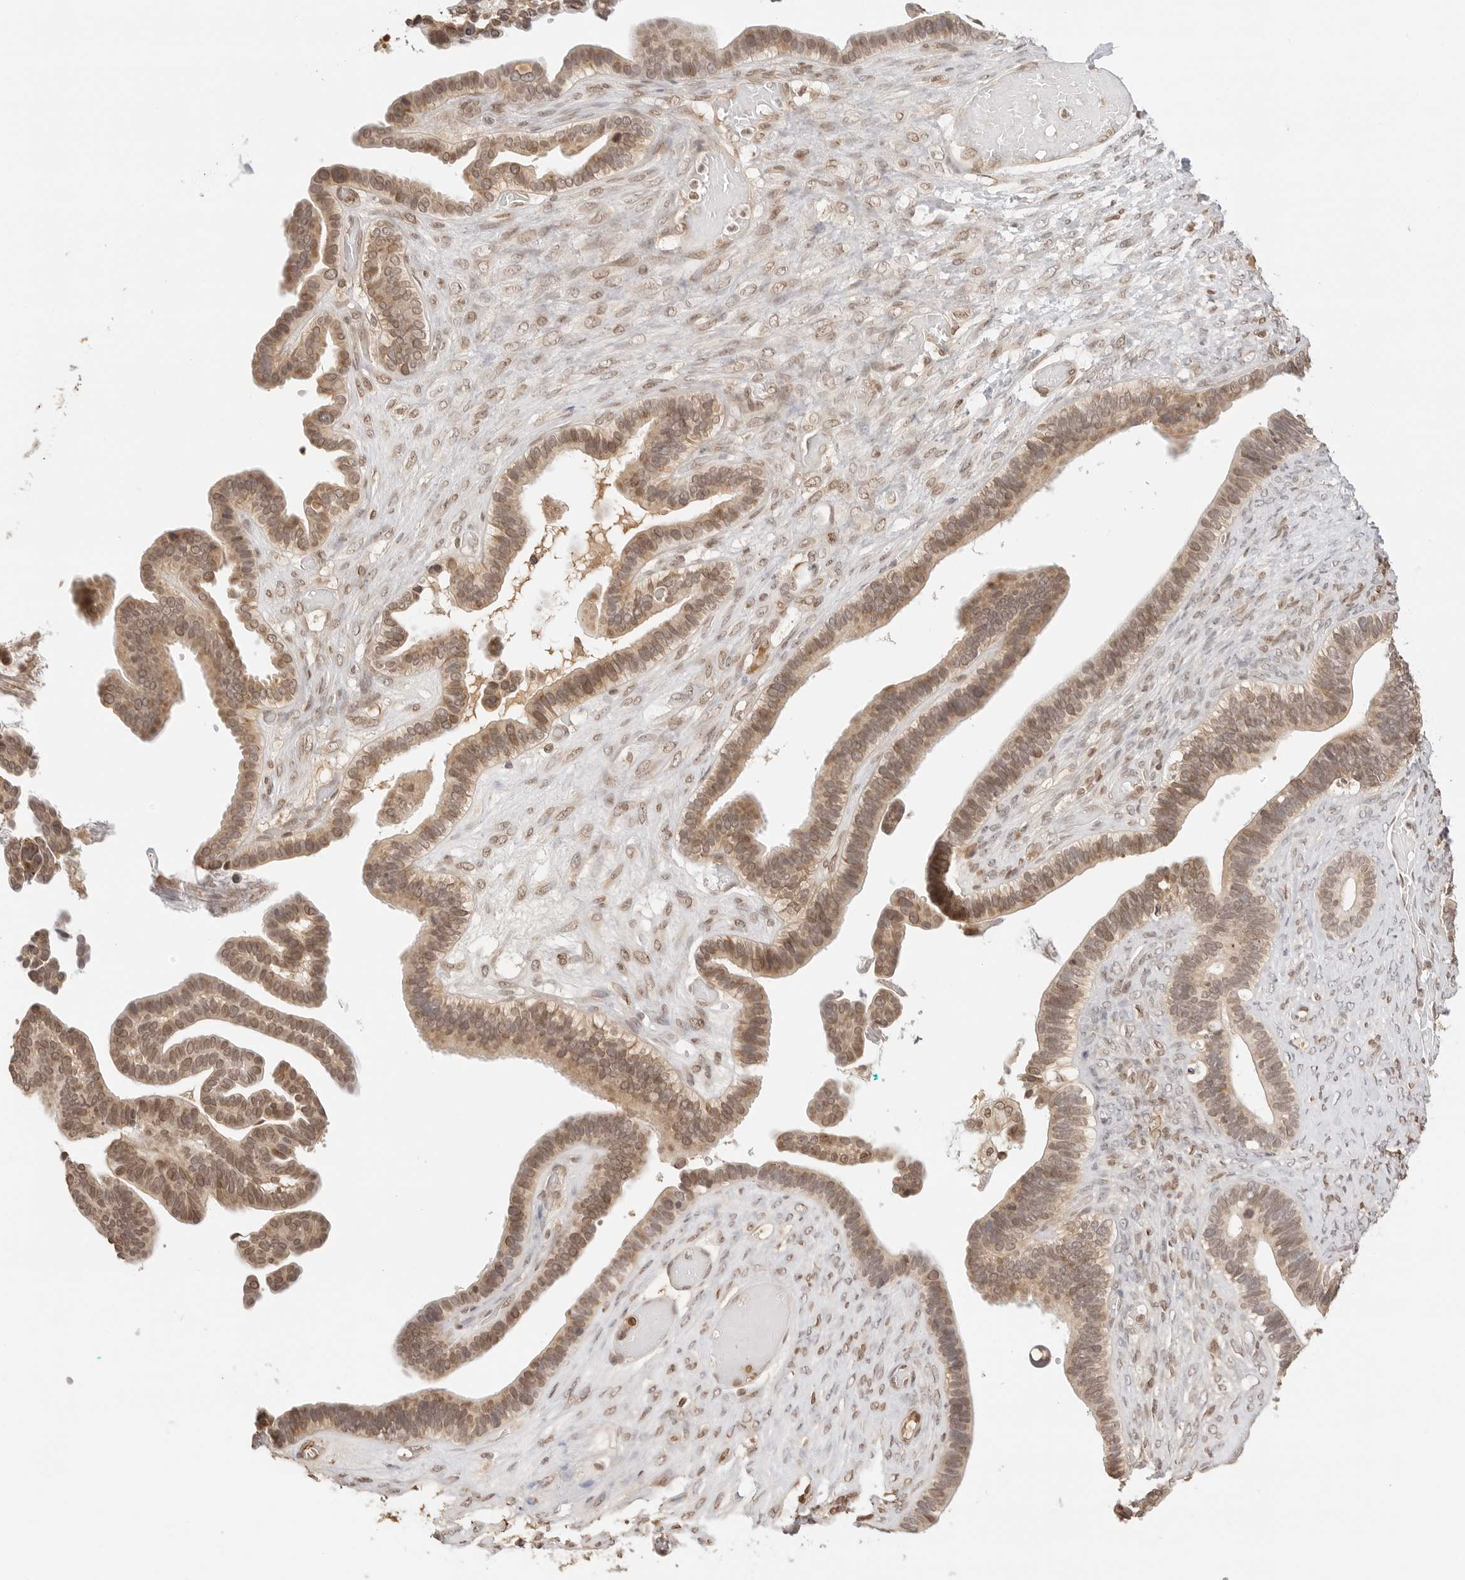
{"staining": {"intensity": "moderate", "quantity": ">75%", "location": "cytoplasmic/membranous,nuclear"}, "tissue": "ovarian cancer", "cell_type": "Tumor cells", "image_type": "cancer", "snomed": [{"axis": "morphology", "description": "Cystadenocarcinoma, serous, NOS"}, {"axis": "topography", "description": "Ovary"}], "caption": "A histopathology image of ovarian cancer (serous cystadenocarcinoma) stained for a protein exhibits moderate cytoplasmic/membranous and nuclear brown staining in tumor cells. The staining is performed using DAB (3,3'-diaminobenzidine) brown chromogen to label protein expression. The nuclei are counter-stained blue using hematoxylin.", "gene": "POLH", "patient": {"sex": "female", "age": 56}}